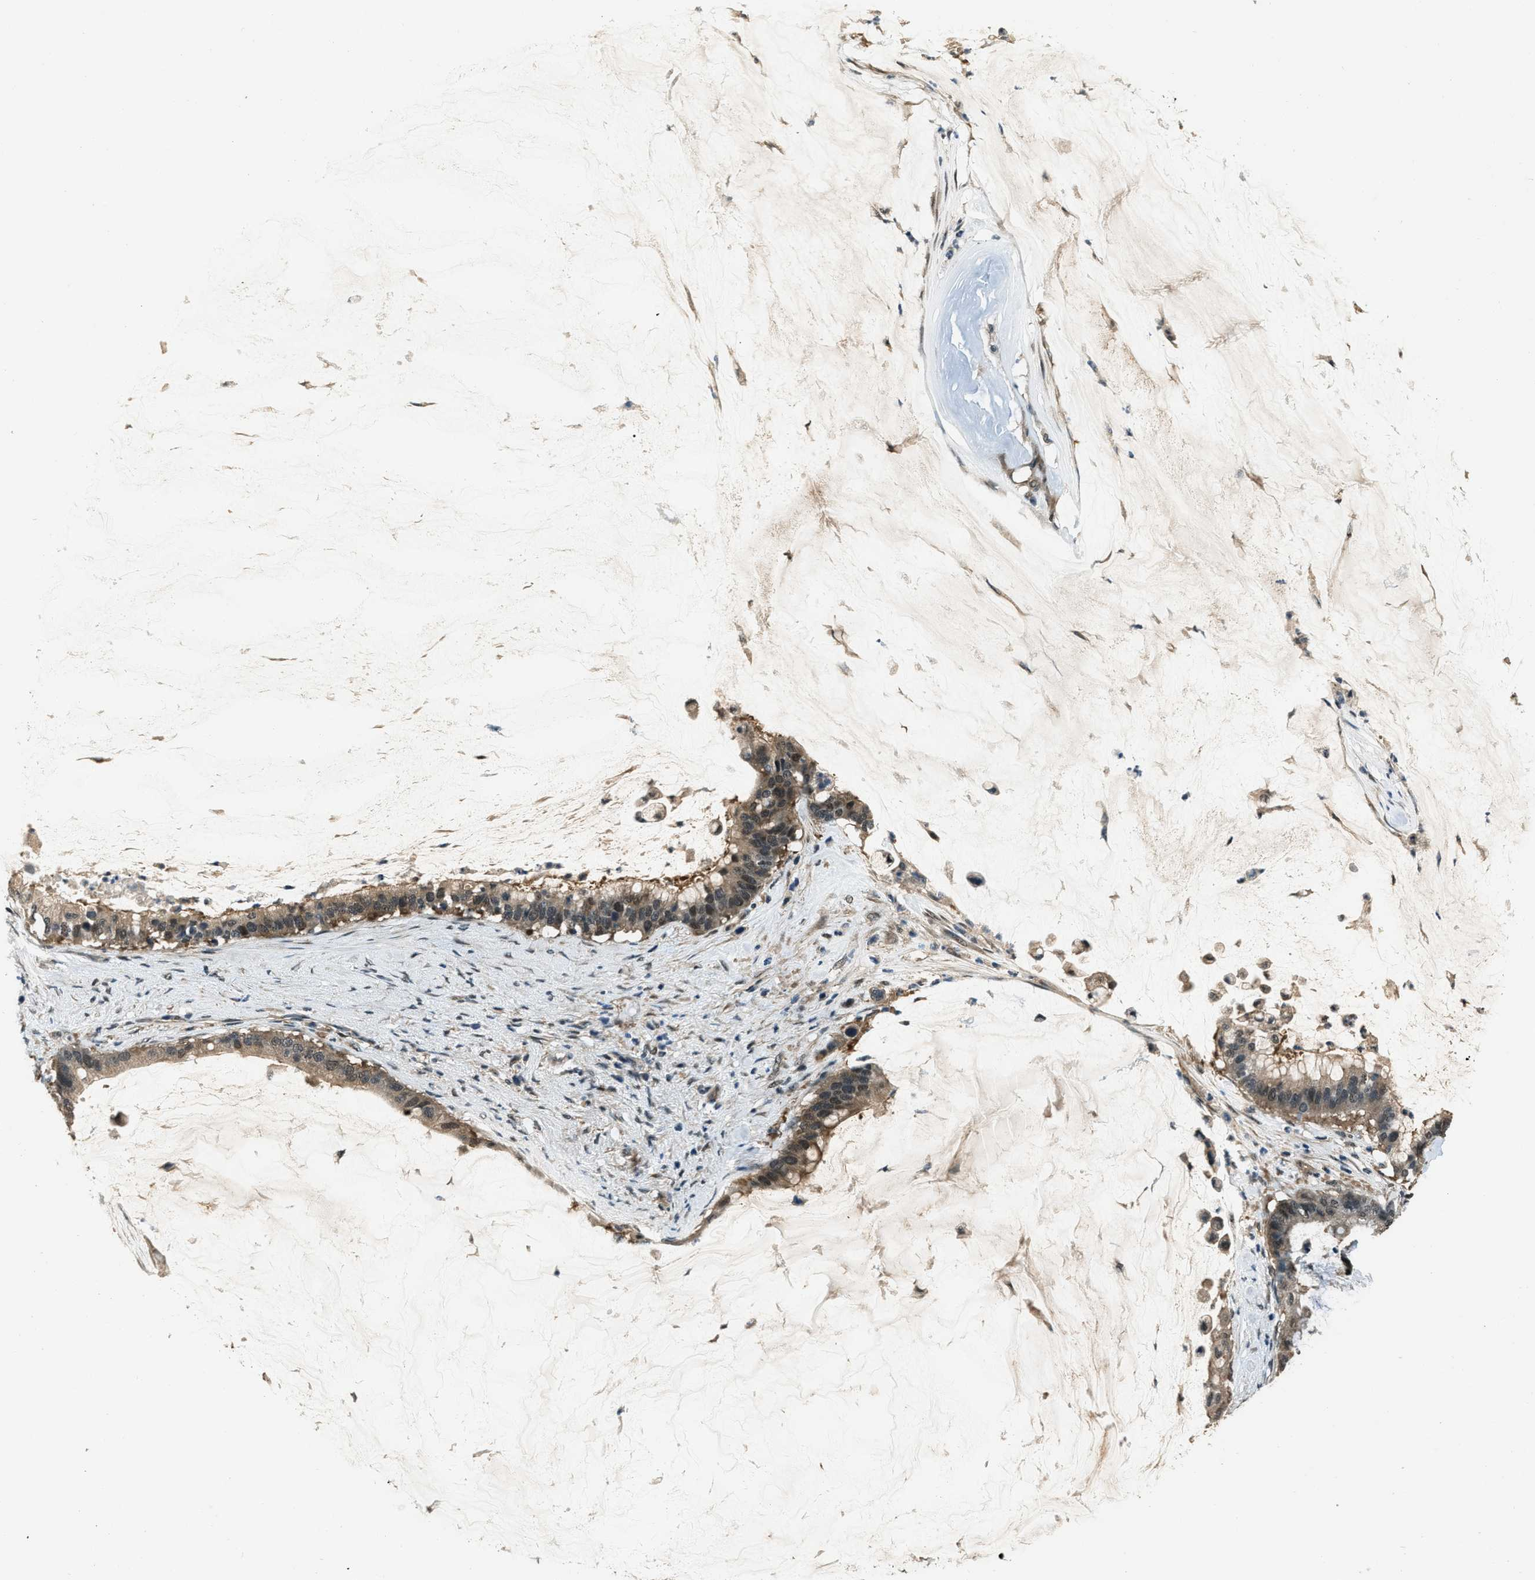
{"staining": {"intensity": "moderate", "quantity": ">75%", "location": "cytoplasmic/membranous"}, "tissue": "pancreatic cancer", "cell_type": "Tumor cells", "image_type": "cancer", "snomed": [{"axis": "morphology", "description": "Adenocarcinoma, NOS"}, {"axis": "topography", "description": "Pancreas"}], "caption": "IHC histopathology image of human pancreatic adenocarcinoma stained for a protein (brown), which displays medium levels of moderate cytoplasmic/membranous positivity in about >75% of tumor cells.", "gene": "NUDCD3", "patient": {"sex": "male", "age": 41}}